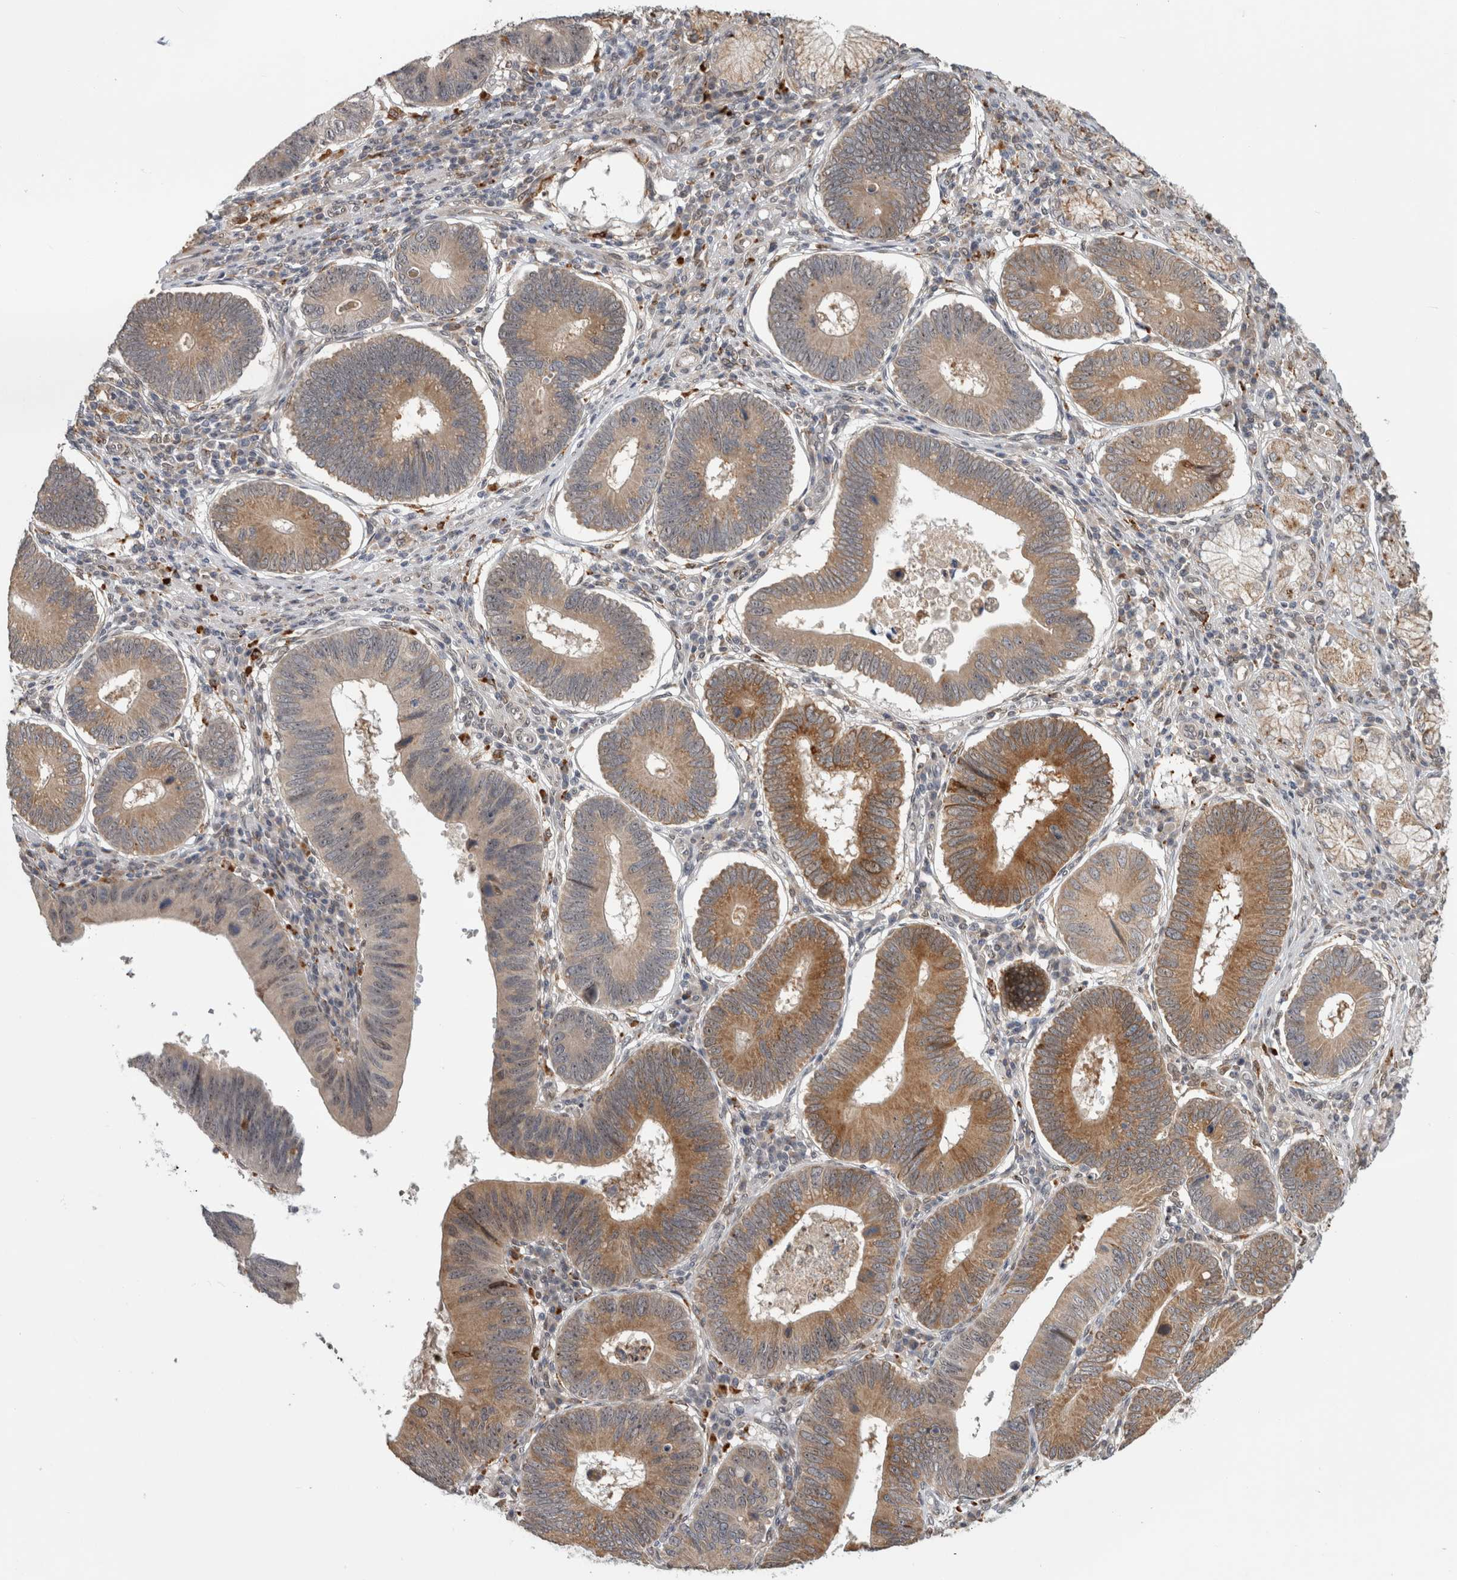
{"staining": {"intensity": "moderate", "quantity": "25%-75%", "location": "cytoplasmic/membranous"}, "tissue": "stomach cancer", "cell_type": "Tumor cells", "image_type": "cancer", "snomed": [{"axis": "morphology", "description": "Adenocarcinoma, NOS"}, {"axis": "topography", "description": "Stomach"}], "caption": "Protein expression analysis of human adenocarcinoma (stomach) reveals moderate cytoplasmic/membranous positivity in approximately 25%-75% of tumor cells.", "gene": "NAB2", "patient": {"sex": "male", "age": 59}}